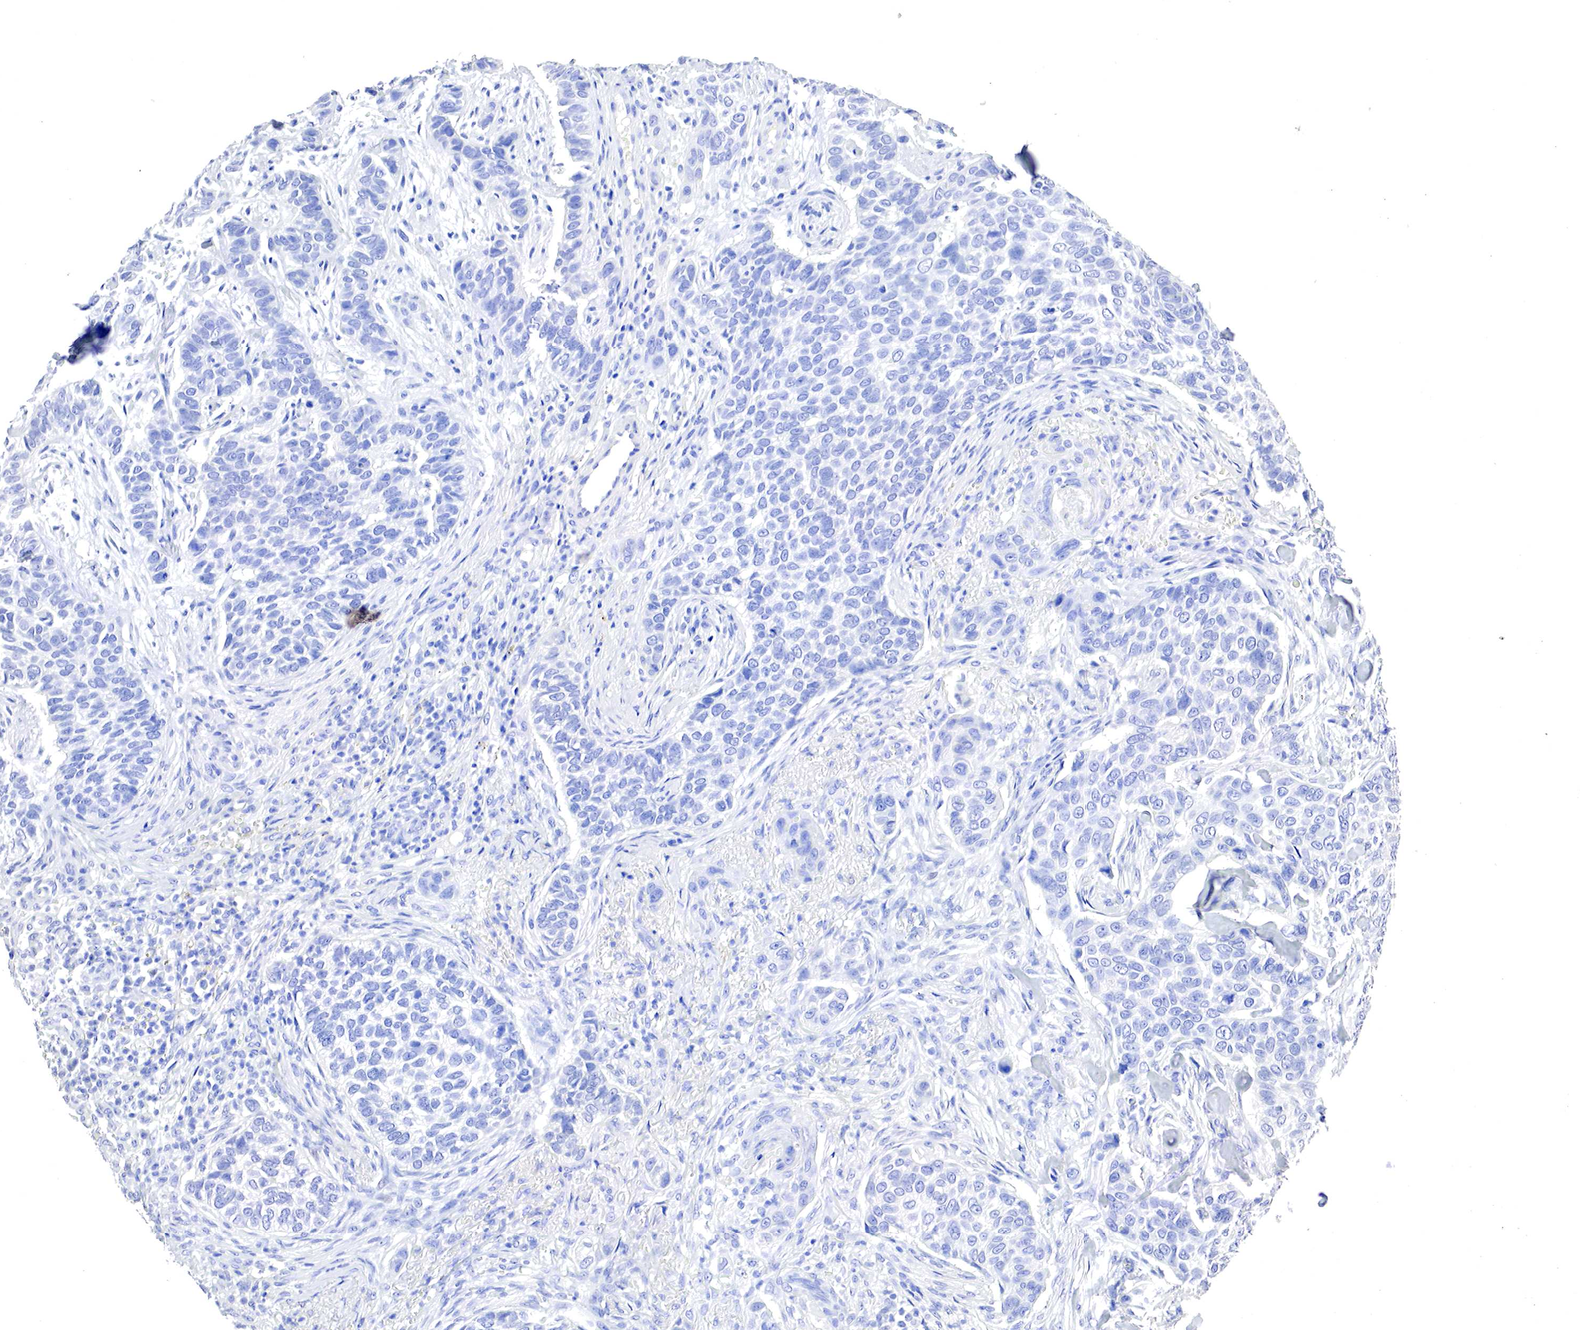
{"staining": {"intensity": "negative", "quantity": "none", "location": "none"}, "tissue": "skin cancer", "cell_type": "Tumor cells", "image_type": "cancer", "snomed": [{"axis": "morphology", "description": "Normal tissue, NOS"}, {"axis": "morphology", "description": "Basal cell carcinoma"}, {"axis": "topography", "description": "Skin"}], "caption": "There is no significant expression in tumor cells of skin cancer.", "gene": "OTC", "patient": {"sex": "male", "age": 81}}